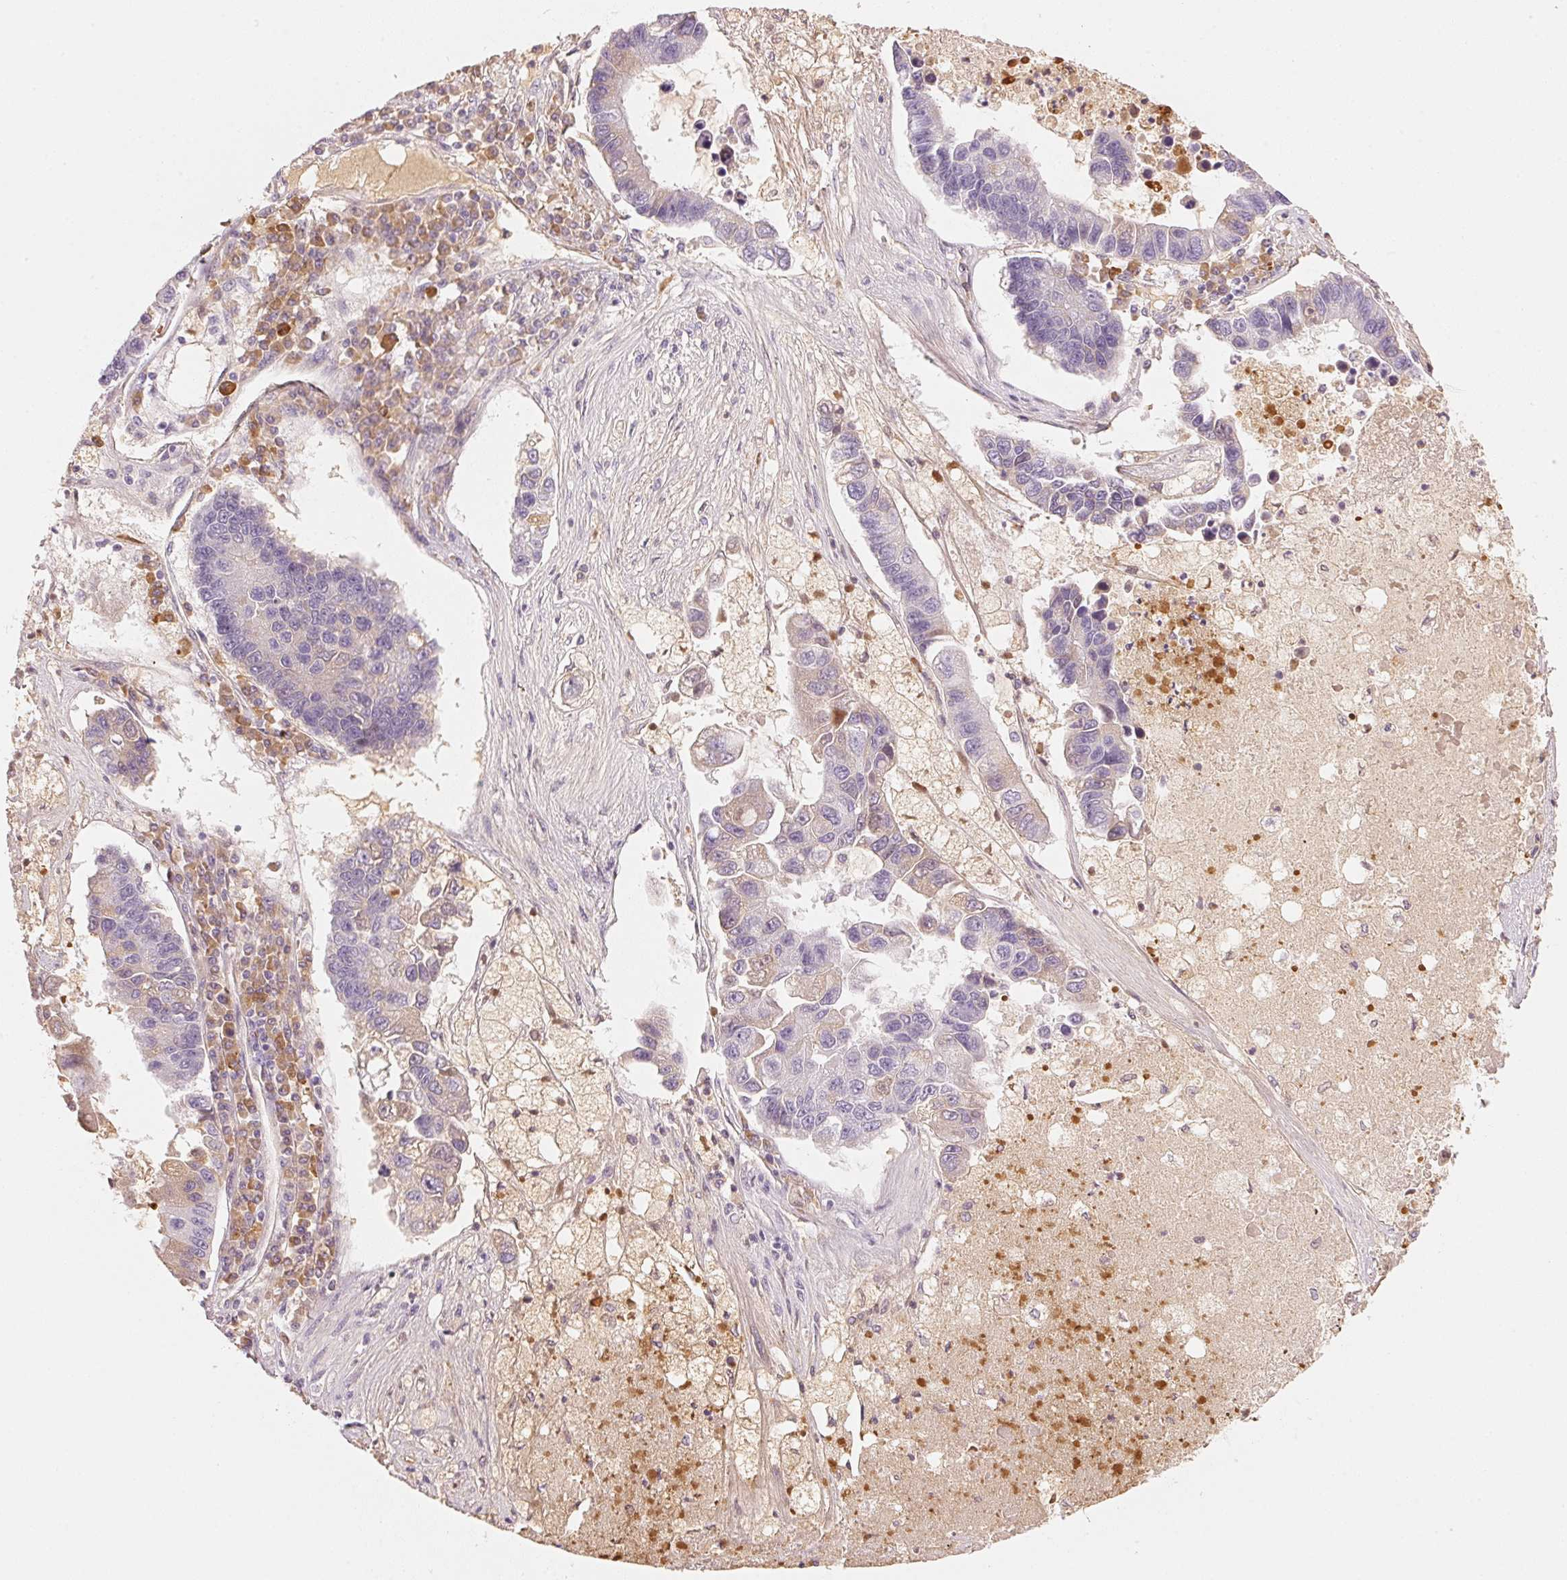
{"staining": {"intensity": "weak", "quantity": "<25%", "location": "cytoplasmic/membranous"}, "tissue": "lung cancer", "cell_type": "Tumor cells", "image_type": "cancer", "snomed": [{"axis": "morphology", "description": "Adenocarcinoma, NOS"}, {"axis": "topography", "description": "Bronchus"}, {"axis": "topography", "description": "Lung"}], "caption": "DAB immunohistochemical staining of human adenocarcinoma (lung) reveals no significant expression in tumor cells.", "gene": "RMDN2", "patient": {"sex": "female", "age": 51}}